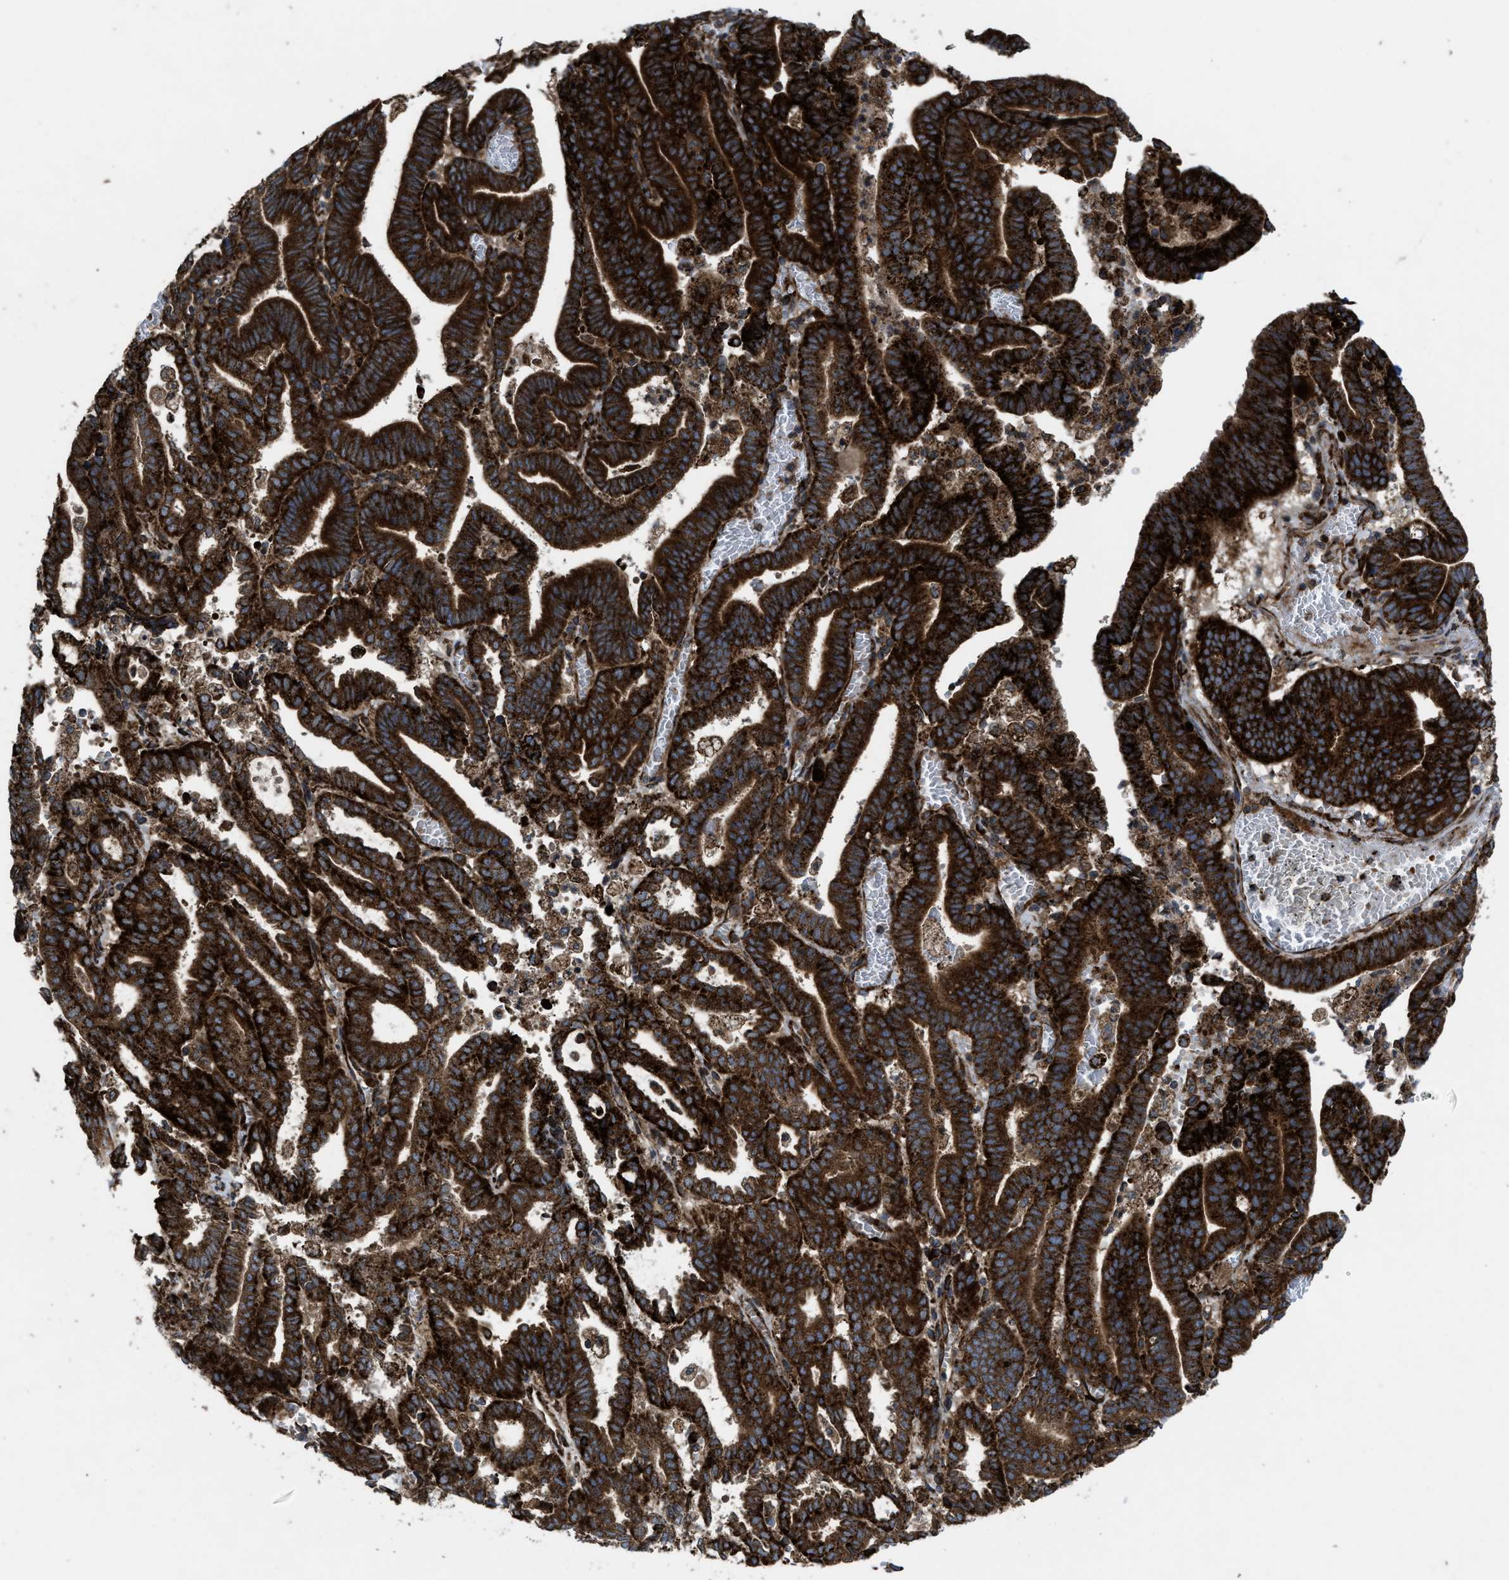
{"staining": {"intensity": "strong", "quantity": ">75%", "location": "cytoplasmic/membranous"}, "tissue": "endometrial cancer", "cell_type": "Tumor cells", "image_type": "cancer", "snomed": [{"axis": "morphology", "description": "Adenocarcinoma, NOS"}, {"axis": "topography", "description": "Uterus"}], "caption": "This is an image of immunohistochemistry staining of adenocarcinoma (endometrial), which shows strong positivity in the cytoplasmic/membranous of tumor cells.", "gene": "PER3", "patient": {"sex": "female", "age": 83}}